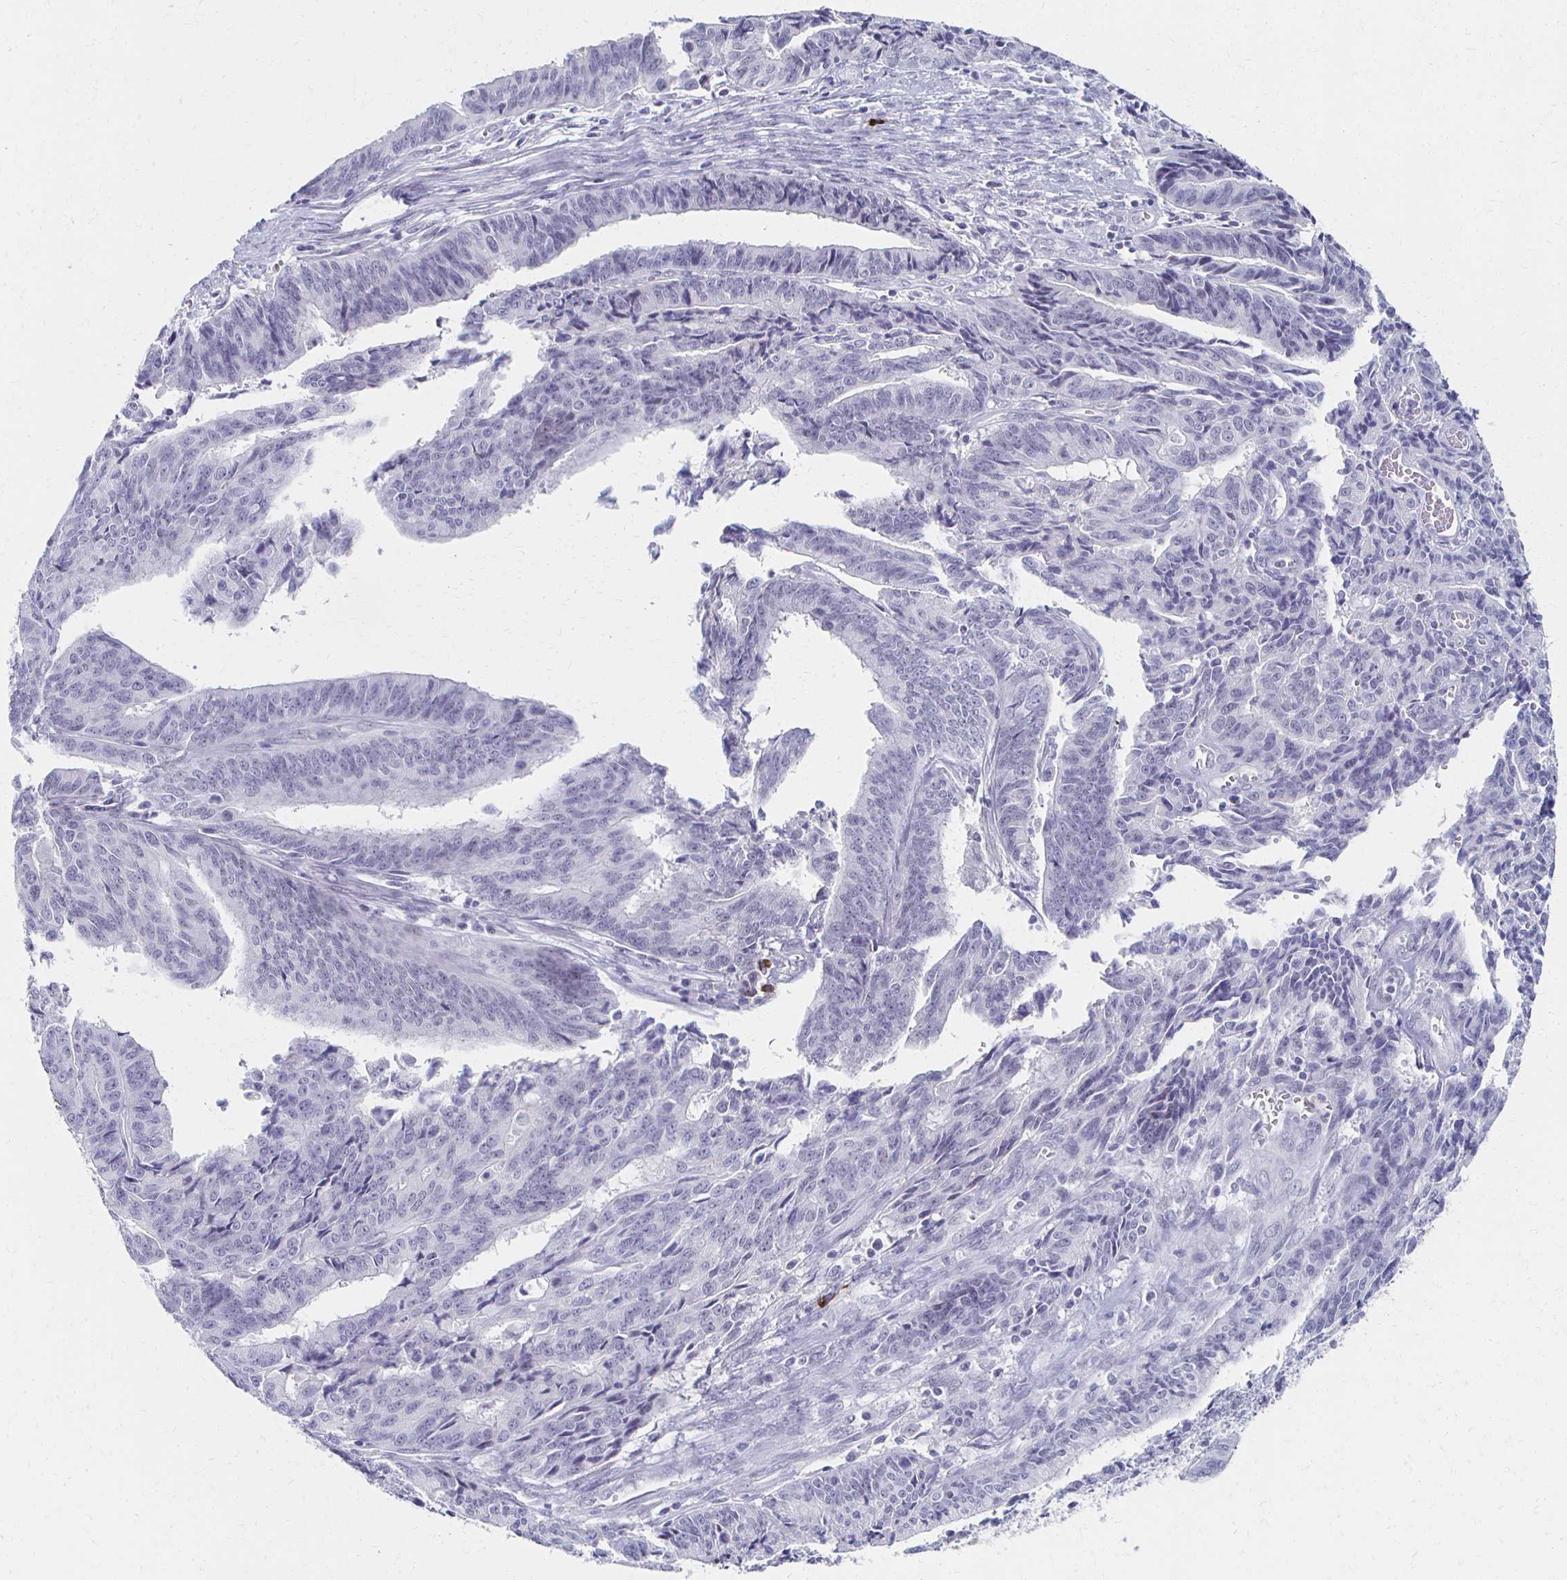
{"staining": {"intensity": "negative", "quantity": "none", "location": "none"}, "tissue": "endometrial cancer", "cell_type": "Tumor cells", "image_type": "cancer", "snomed": [{"axis": "morphology", "description": "Adenocarcinoma, NOS"}, {"axis": "topography", "description": "Endometrium"}], "caption": "Immunohistochemistry (IHC) histopathology image of adenocarcinoma (endometrial) stained for a protein (brown), which demonstrates no positivity in tumor cells. (DAB (3,3'-diaminobenzidine) immunohistochemistry, high magnification).", "gene": "CXCR2", "patient": {"sex": "female", "age": 65}}